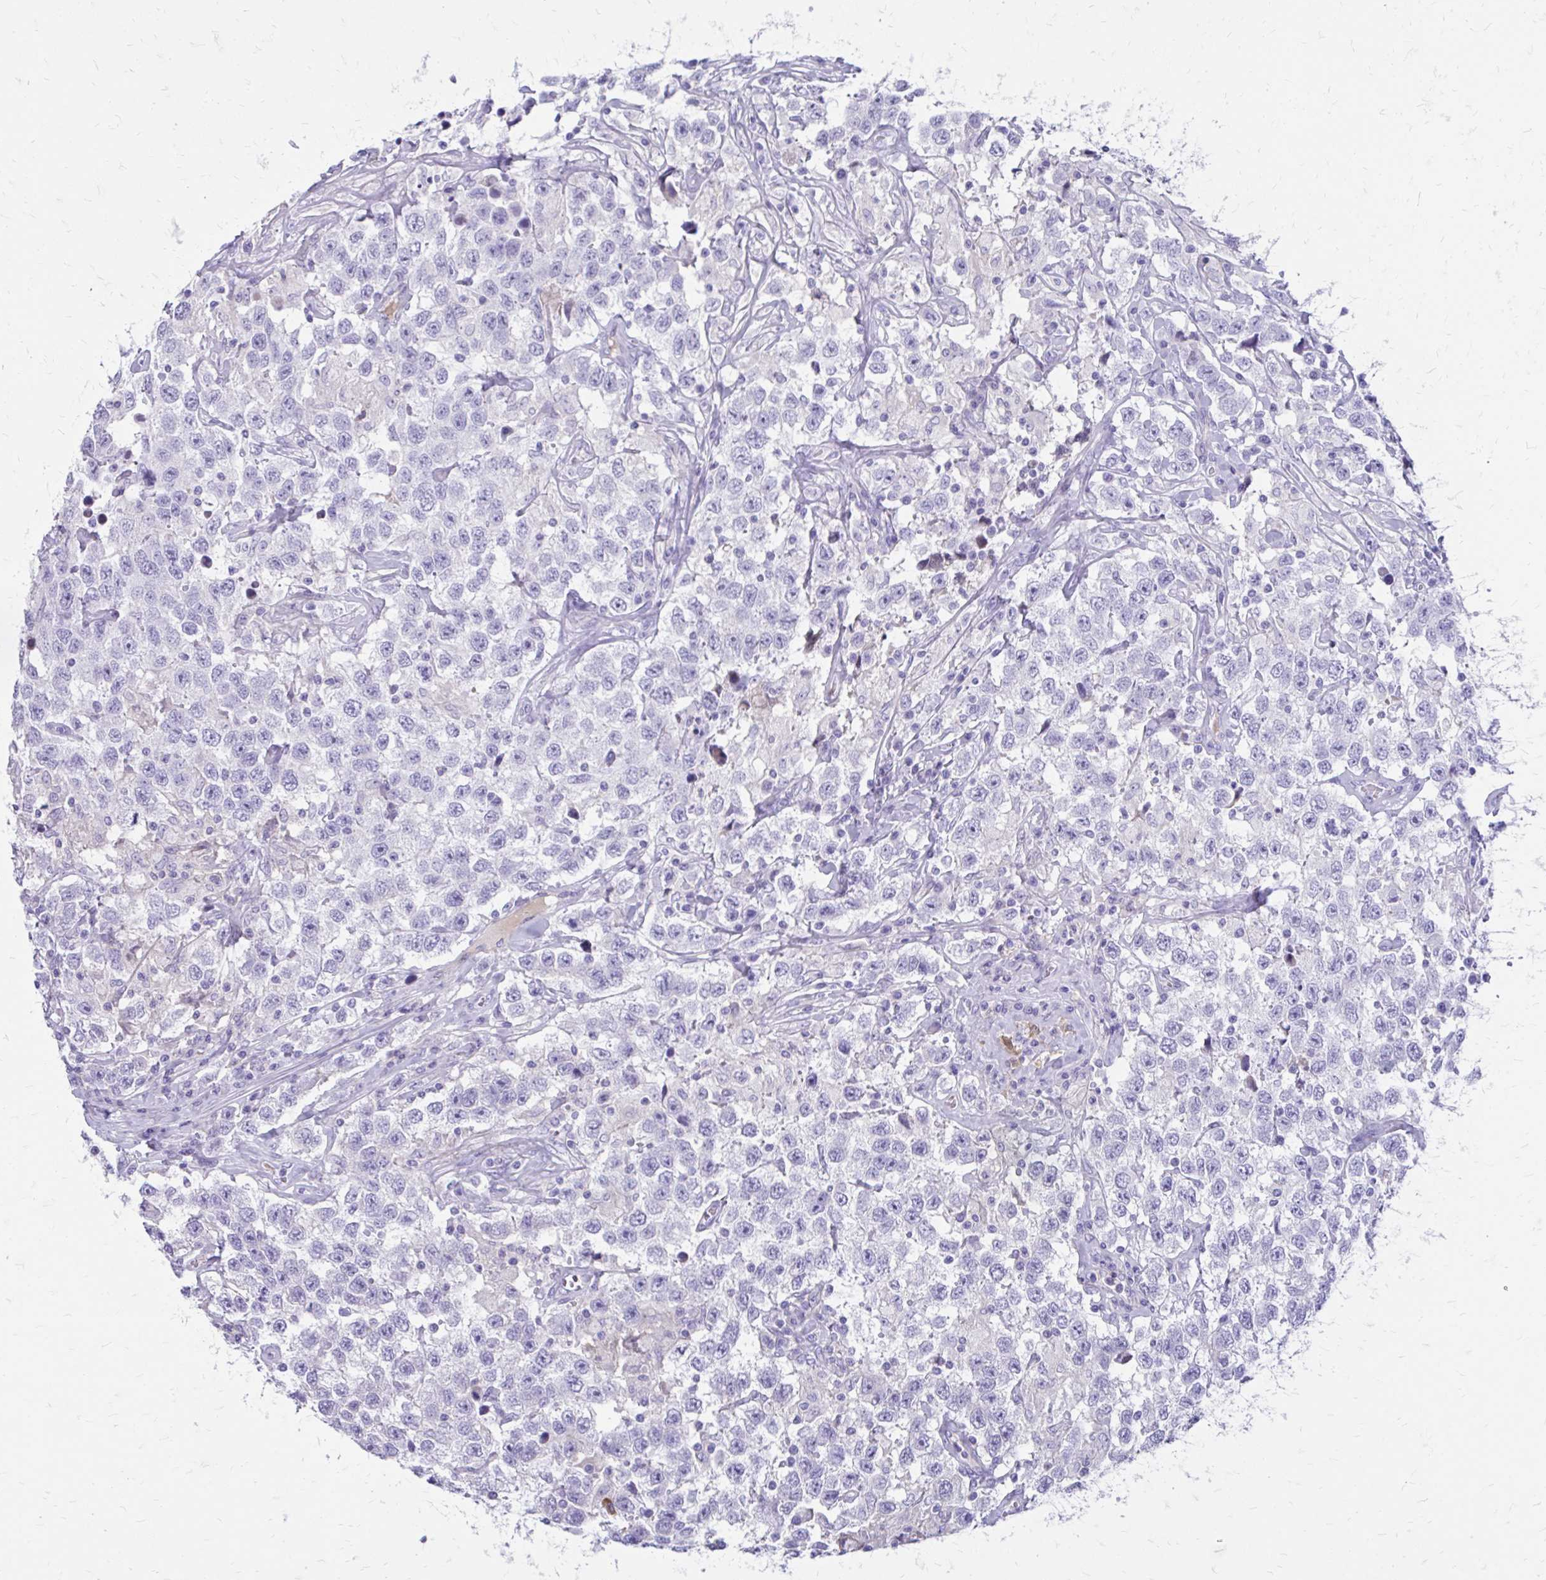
{"staining": {"intensity": "negative", "quantity": "none", "location": "none"}, "tissue": "testis cancer", "cell_type": "Tumor cells", "image_type": "cancer", "snomed": [{"axis": "morphology", "description": "Seminoma, NOS"}, {"axis": "topography", "description": "Testis"}], "caption": "A high-resolution micrograph shows immunohistochemistry (IHC) staining of testis cancer (seminoma), which displays no significant staining in tumor cells. (Stains: DAB IHC with hematoxylin counter stain, Microscopy: brightfield microscopy at high magnification).", "gene": "SIGLEC11", "patient": {"sex": "male", "age": 41}}